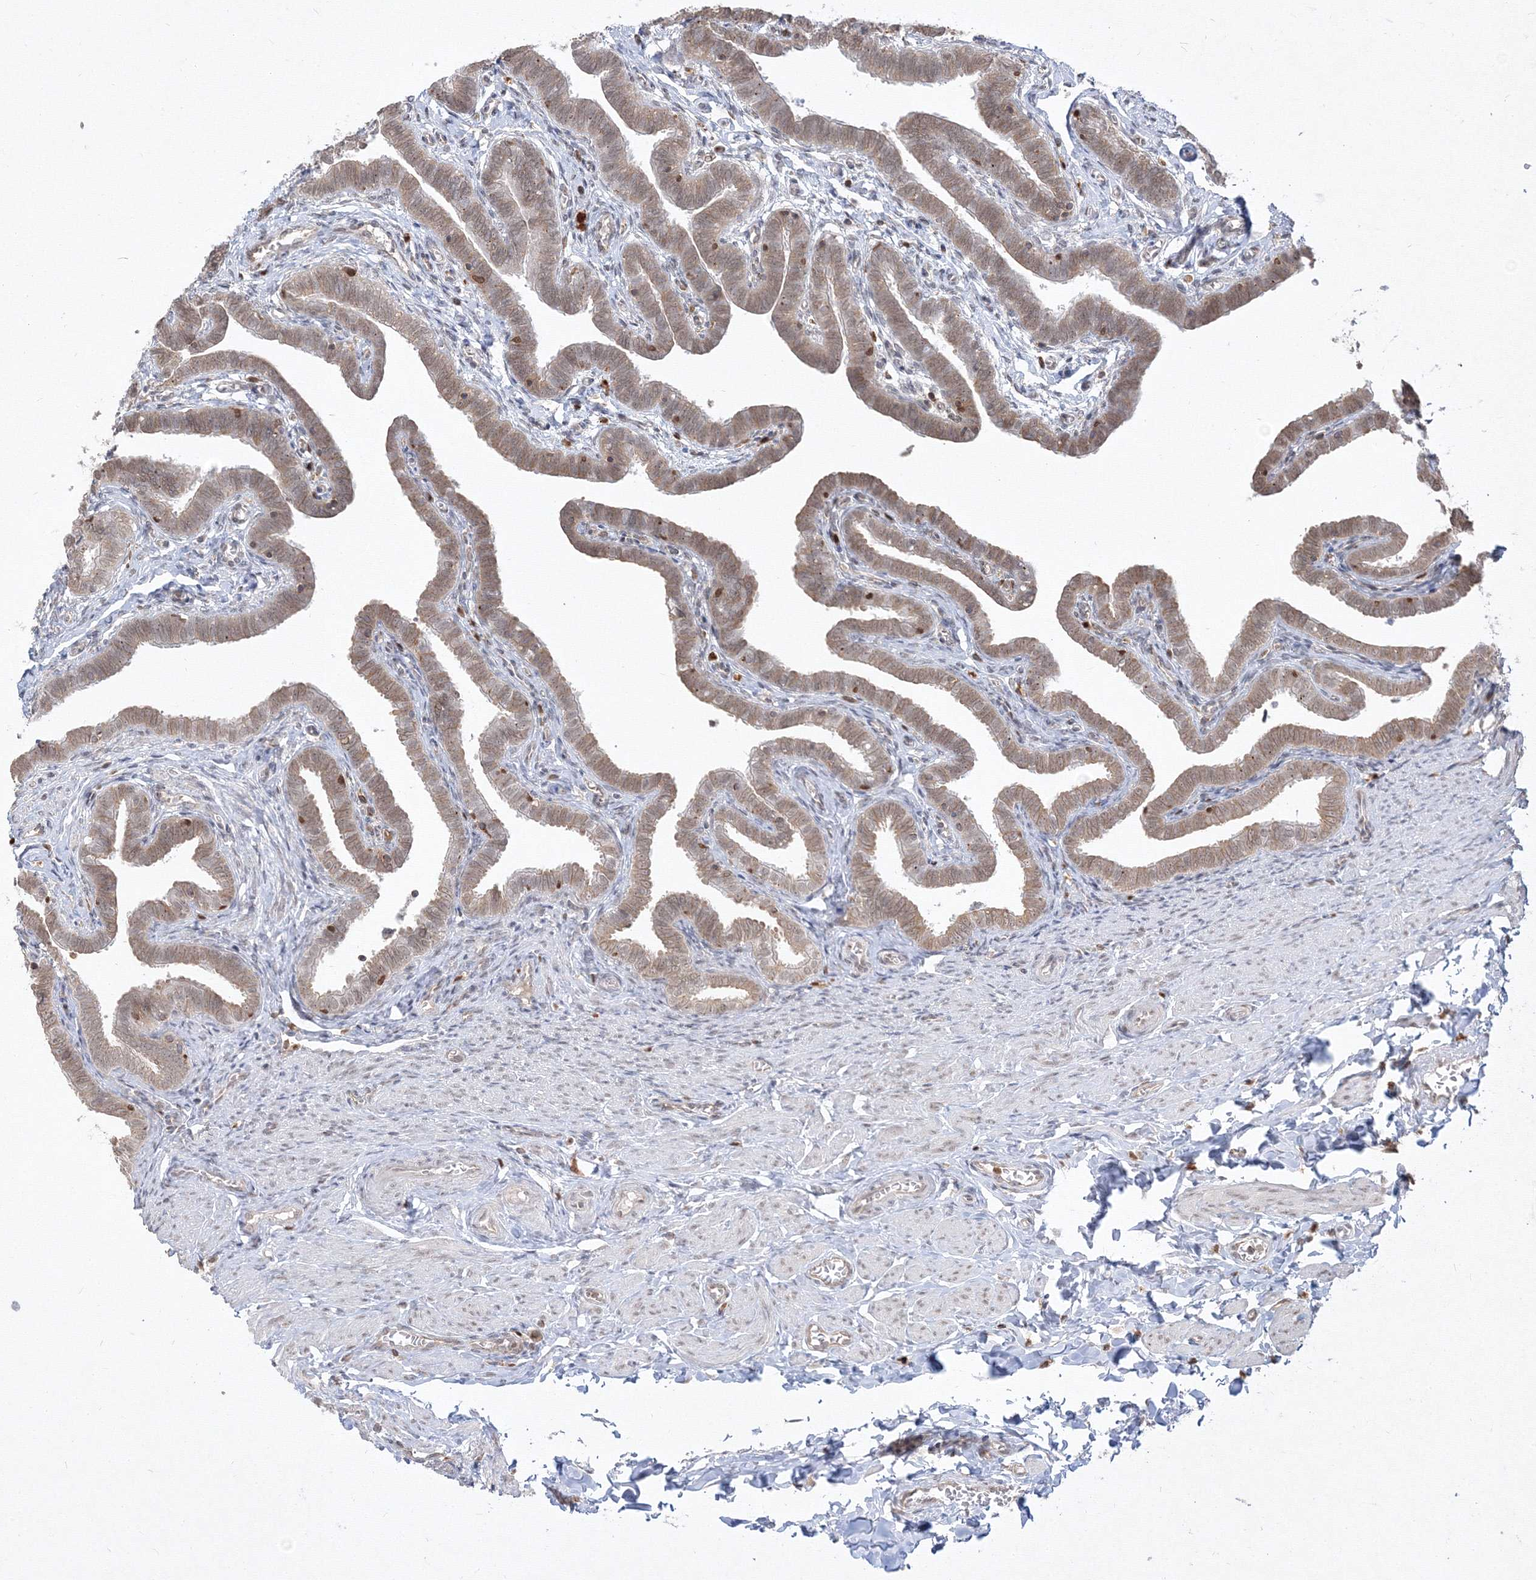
{"staining": {"intensity": "weak", "quantity": ">75%", "location": "cytoplasmic/membranous,nuclear"}, "tissue": "fallopian tube", "cell_type": "Glandular cells", "image_type": "normal", "snomed": [{"axis": "morphology", "description": "Normal tissue, NOS"}, {"axis": "topography", "description": "Fallopian tube"}], "caption": "Immunohistochemical staining of unremarkable human fallopian tube shows low levels of weak cytoplasmic/membranous,nuclear expression in about >75% of glandular cells.", "gene": "TMEM50B", "patient": {"sex": "female", "age": 36}}